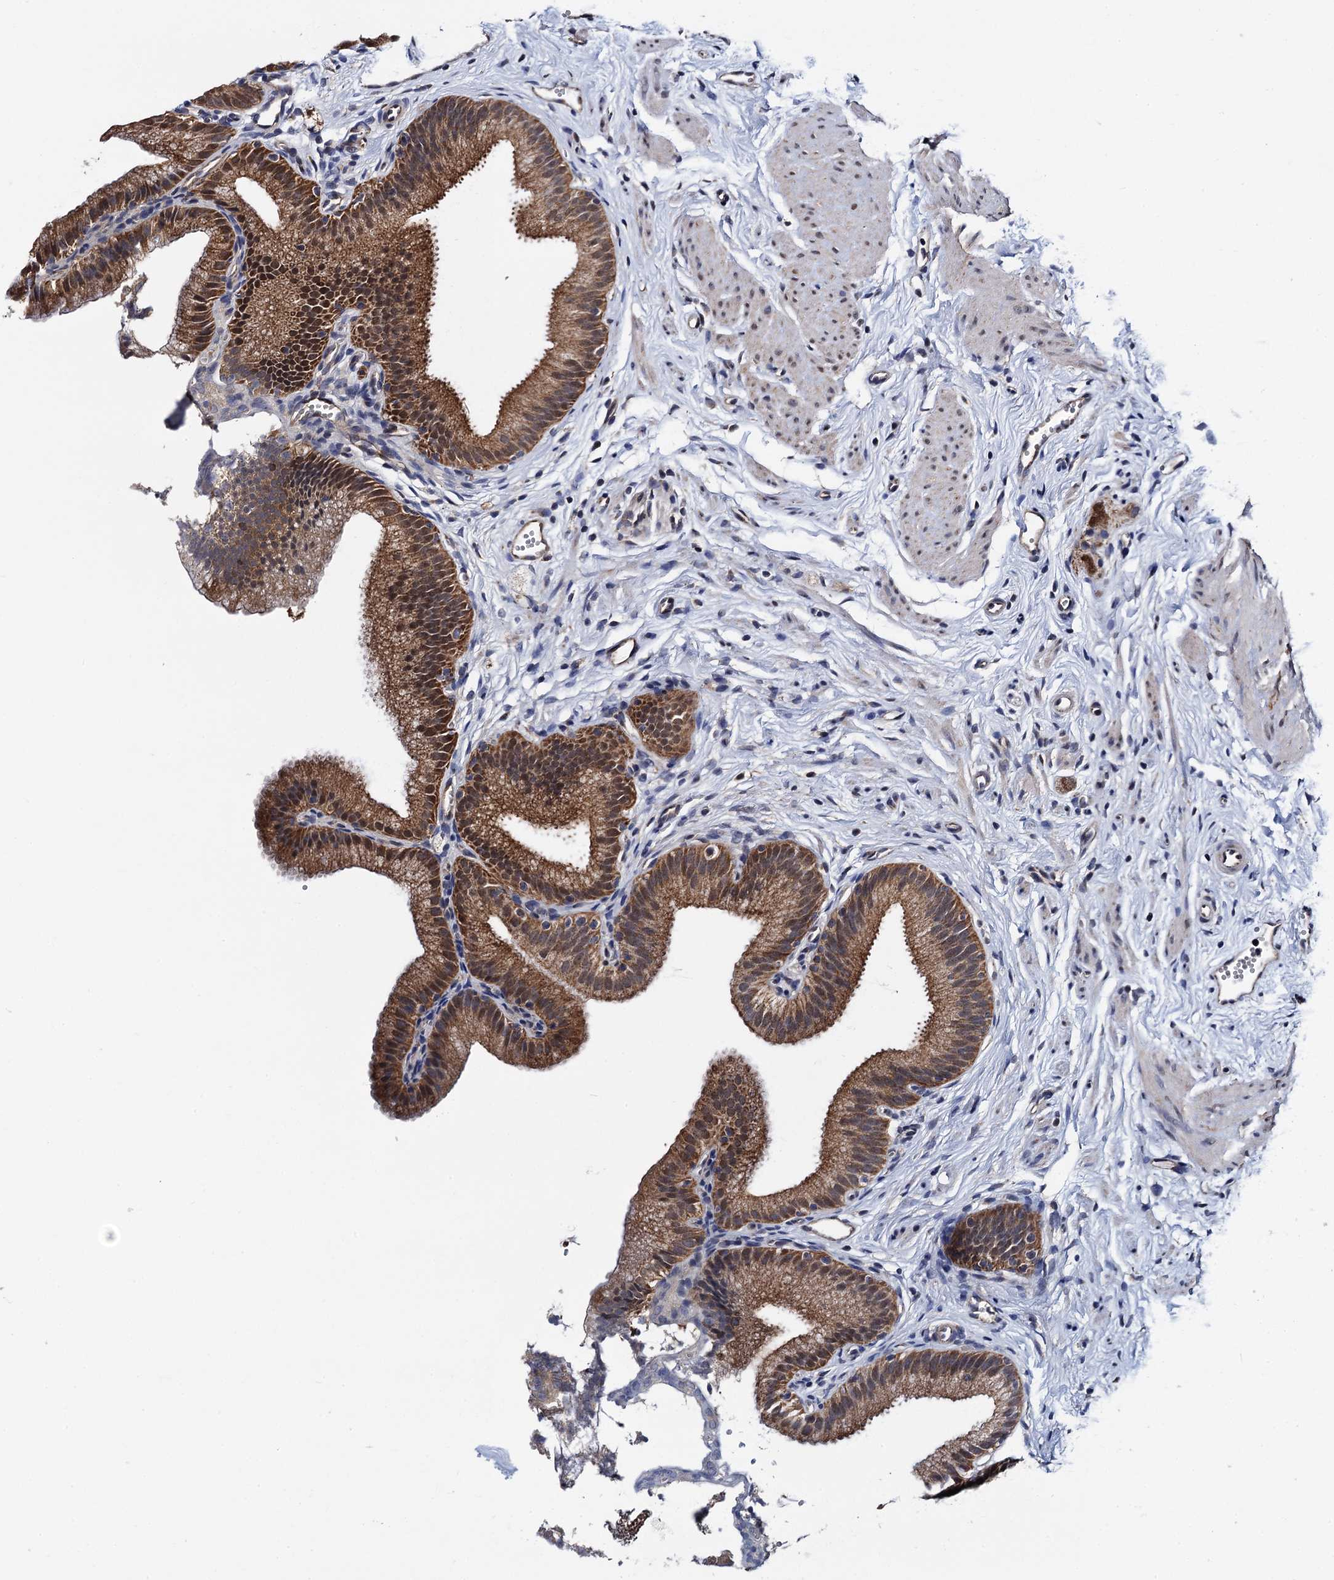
{"staining": {"intensity": "strong", "quantity": ">75%", "location": "cytoplasmic/membranous,nuclear"}, "tissue": "gallbladder", "cell_type": "Glandular cells", "image_type": "normal", "snomed": [{"axis": "morphology", "description": "Normal tissue, NOS"}, {"axis": "topography", "description": "Gallbladder"}, {"axis": "topography", "description": "Peripheral nerve tissue"}], "caption": "Glandular cells display strong cytoplasmic/membranous,nuclear expression in about >75% of cells in normal gallbladder. The staining was performed using DAB to visualize the protein expression in brown, while the nuclei were stained in blue with hematoxylin (Magnification: 20x).", "gene": "PTCD3", "patient": {"sex": "male", "age": 38}}